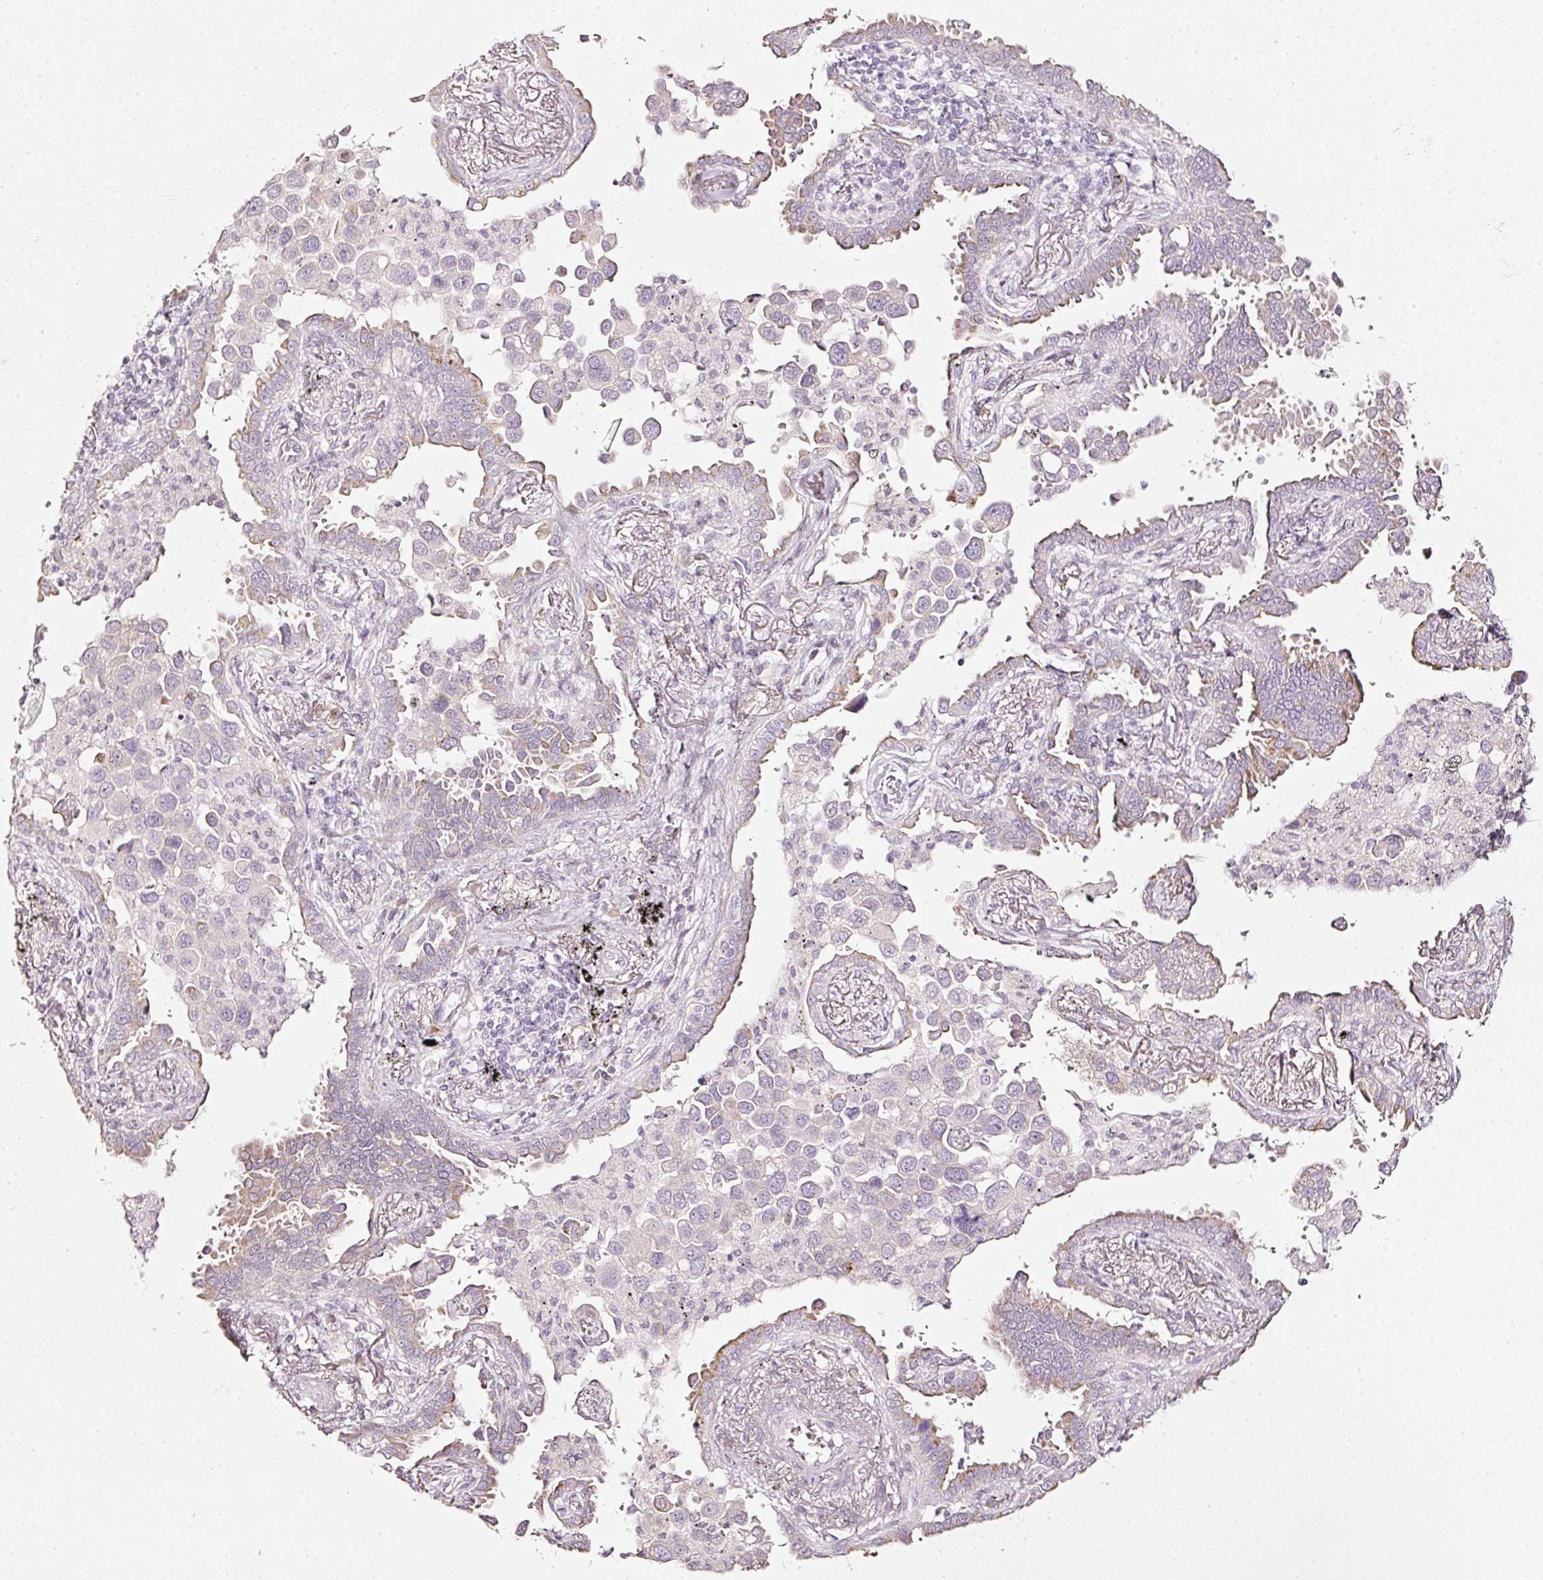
{"staining": {"intensity": "weak", "quantity": "<25%", "location": "cytoplasmic/membranous"}, "tissue": "lung cancer", "cell_type": "Tumor cells", "image_type": "cancer", "snomed": [{"axis": "morphology", "description": "Adenocarcinoma, NOS"}, {"axis": "topography", "description": "Lung"}], "caption": "This is an immunohistochemistry image of human lung adenocarcinoma. There is no staining in tumor cells.", "gene": "SDF4", "patient": {"sex": "male", "age": 67}}